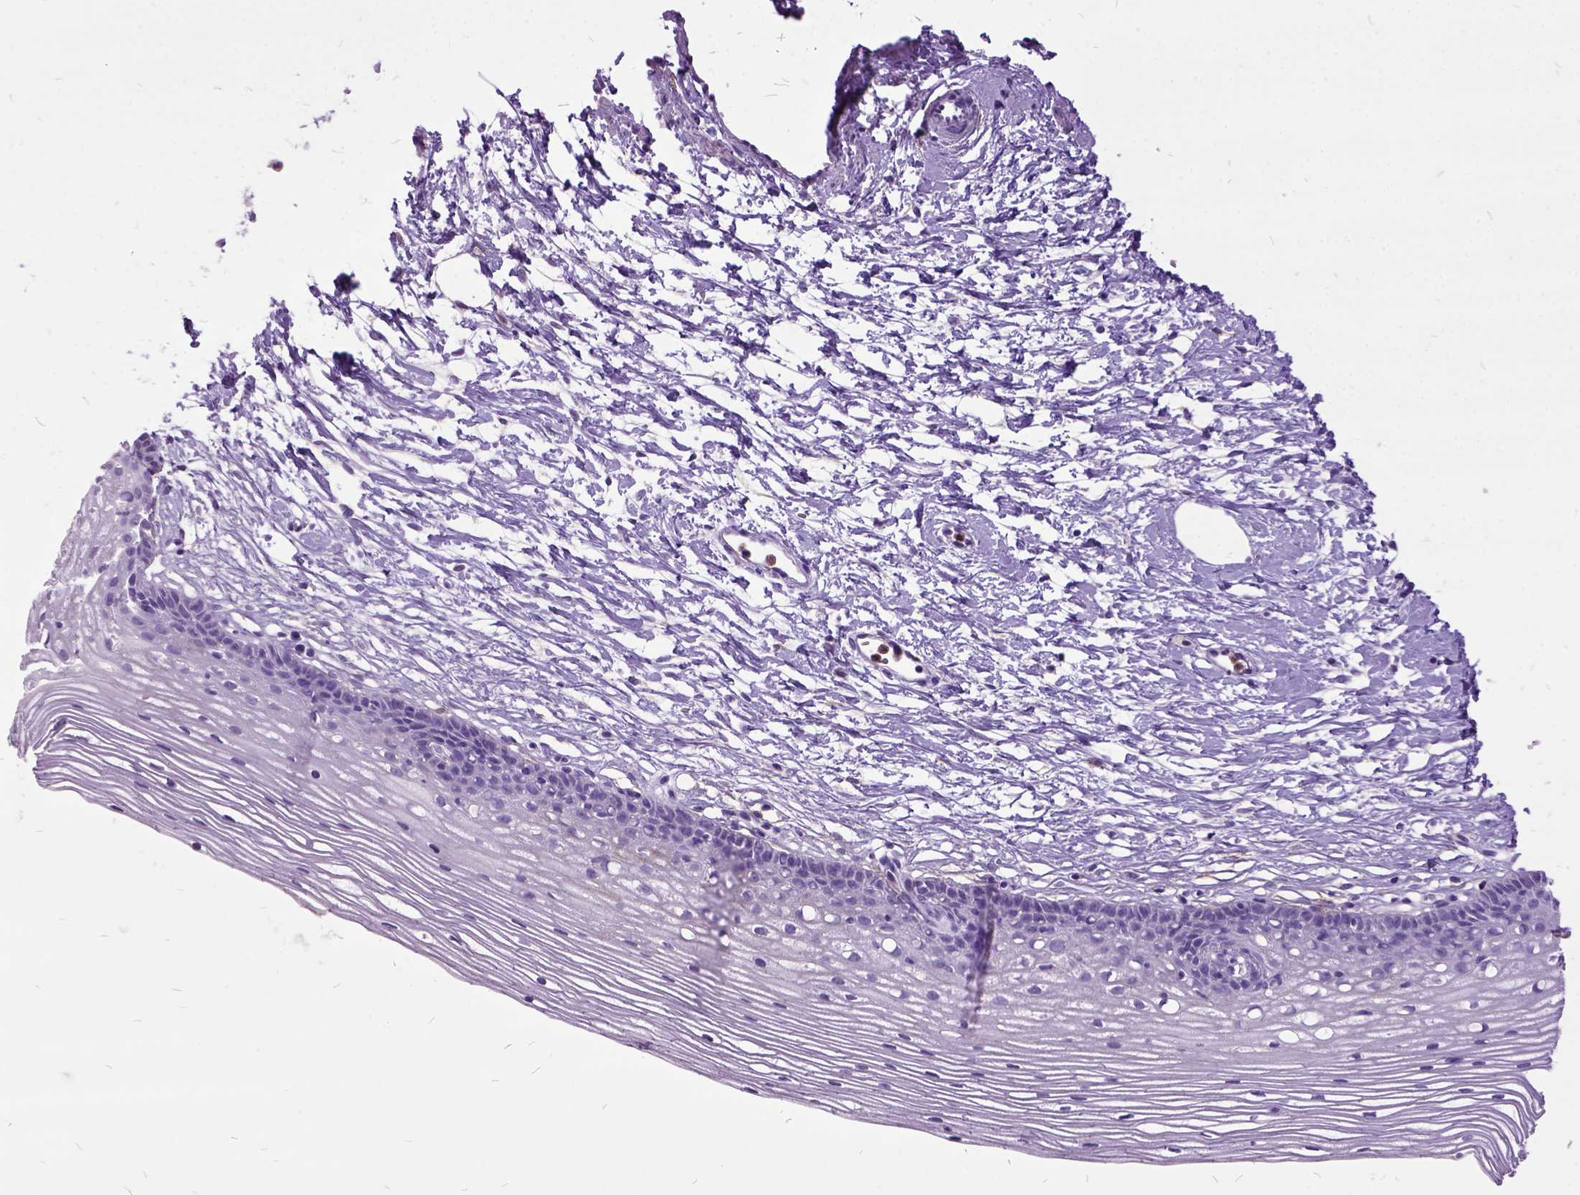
{"staining": {"intensity": "negative", "quantity": "none", "location": "none"}, "tissue": "cervix", "cell_type": "Glandular cells", "image_type": "normal", "snomed": [{"axis": "morphology", "description": "Normal tissue, NOS"}, {"axis": "topography", "description": "Cervix"}], "caption": "Glandular cells show no significant protein positivity in unremarkable cervix.", "gene": "MME", "patient": {"sex": "female", "age": 40}}